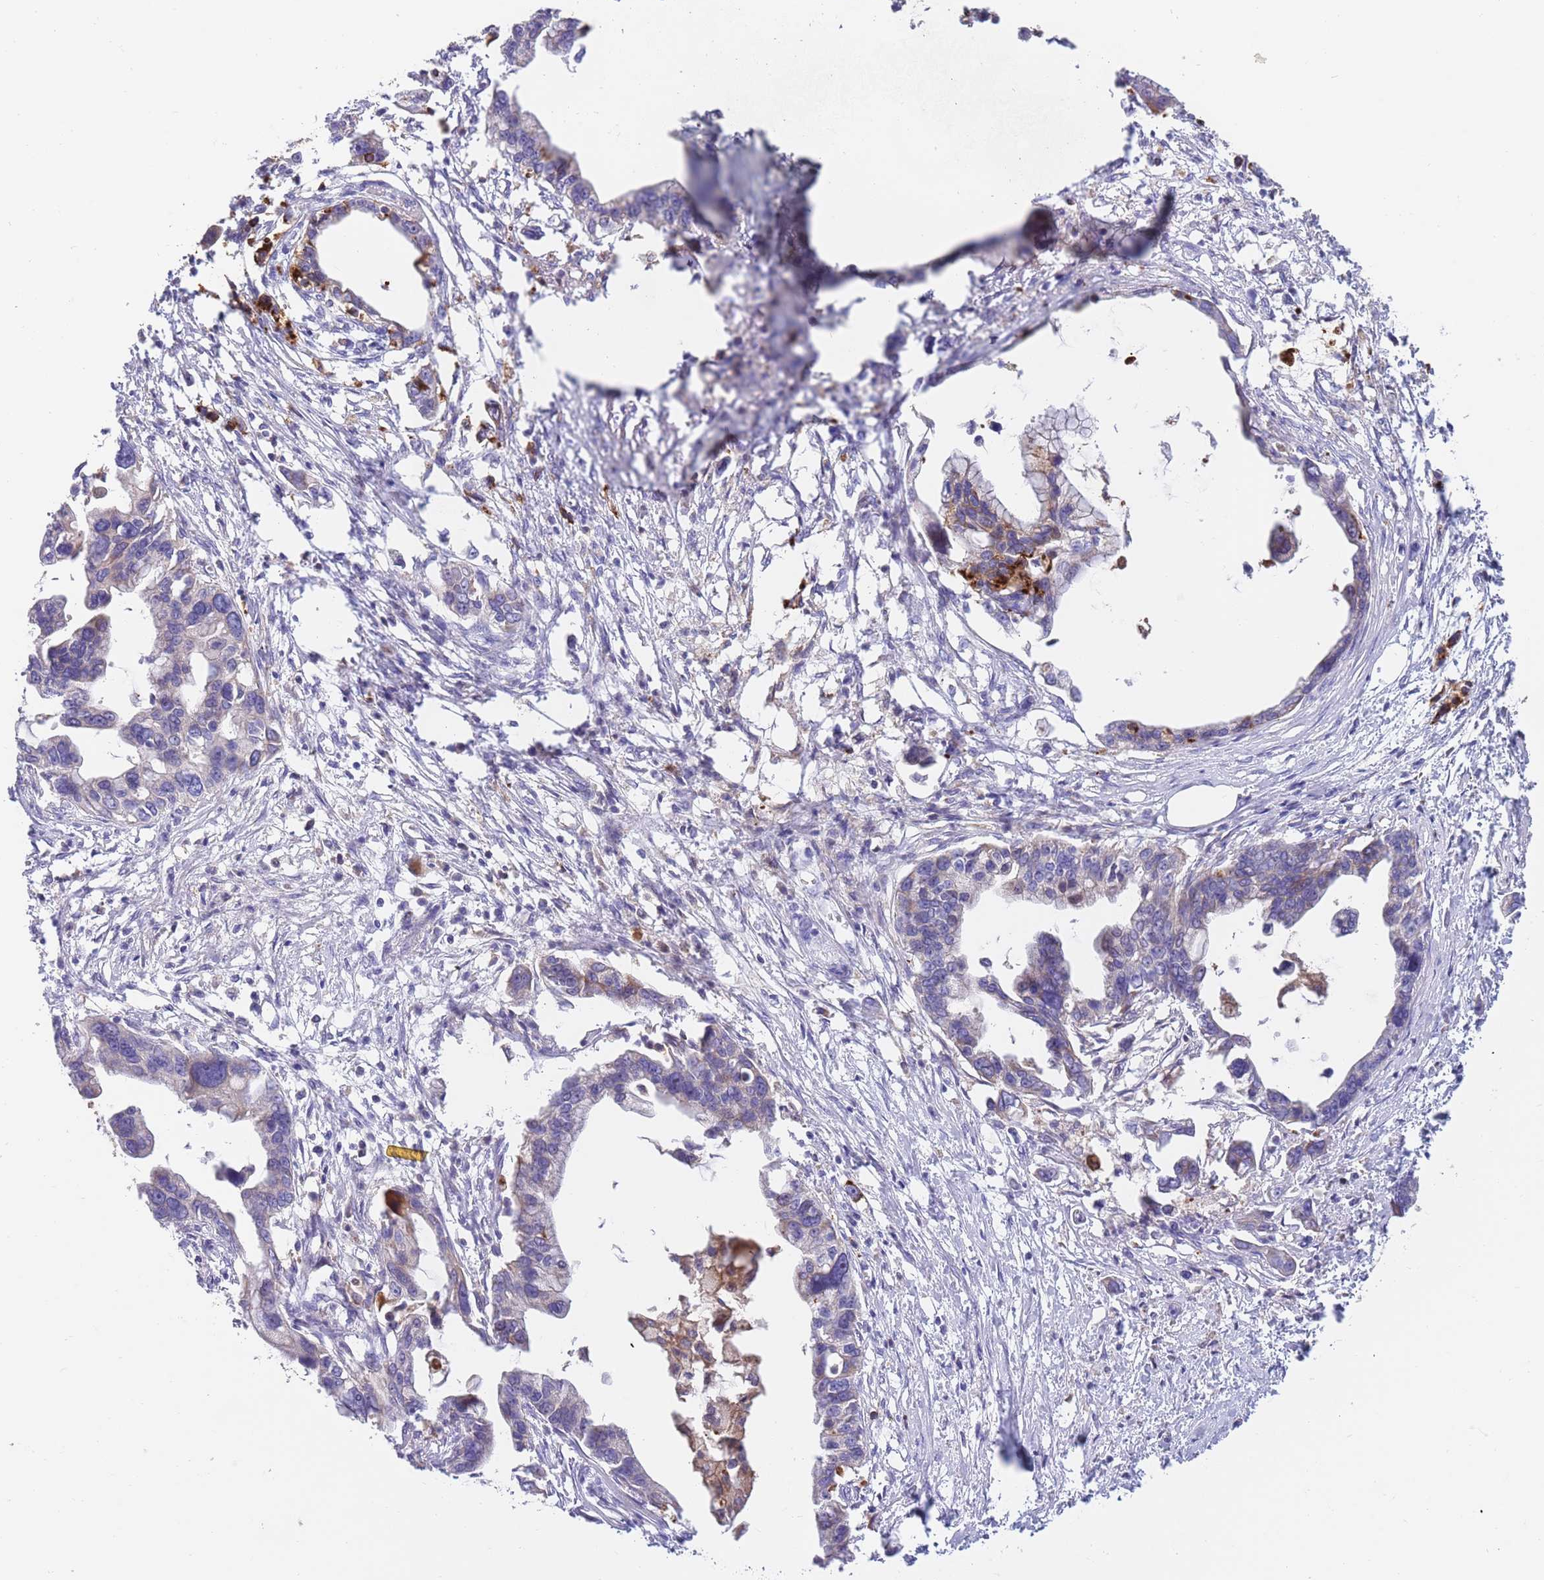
{"staining": {"intensity": "weak", "quantity": "<25%", "location": "cytoplasmic/membranous"}, "tissue": "pancreatic cancer", "cell_type": "Tumor cells", "image_type": "cancer", "snomed": [{"axis": "morphology", "description": "Adenocarcinoma, NOS"}, {"axis": "topography", "description": "Pancreas"}], "caption": "Pancreatic adenocarcinoma was stained to show a protein in brown. There is no significant positivity in tumor cells.", "gene": "BORCS5", "patient": {"sex": "female", "age": 83}}